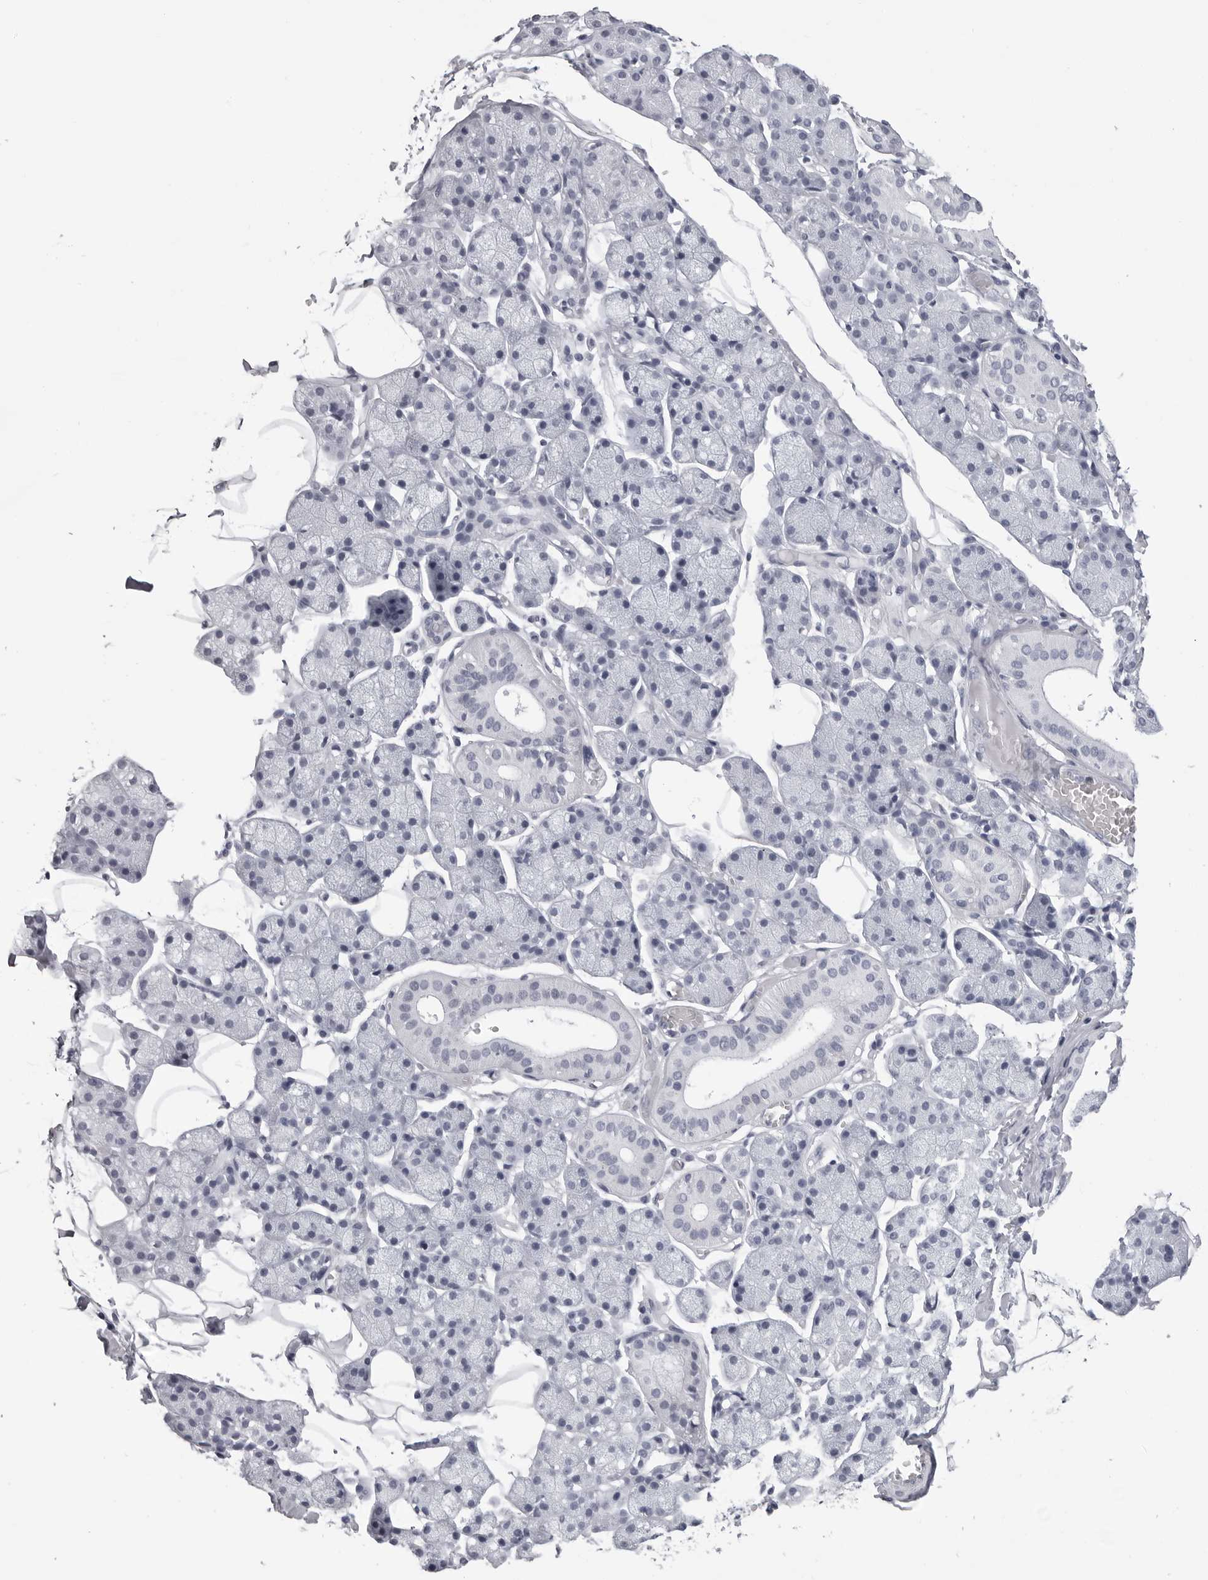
{"staining": {"intensity": "negative", "quantity": "none", "location": "none"}, "tissue": "salivary gland", "cell_type": "Glandular cells", "image_type": "normal", "snomed": [{"axis": "morphology", "description": "Normal tissue, NOS"}, {"axis": "topography", "description": "Salivary gland"}], "caption": "This is a image of immunohistochemistry staining of normal salivary gland, which shows no staining in glandular cells.", "gene": "BPIFA1", "patient": {"sex": "female", "age": 33}}